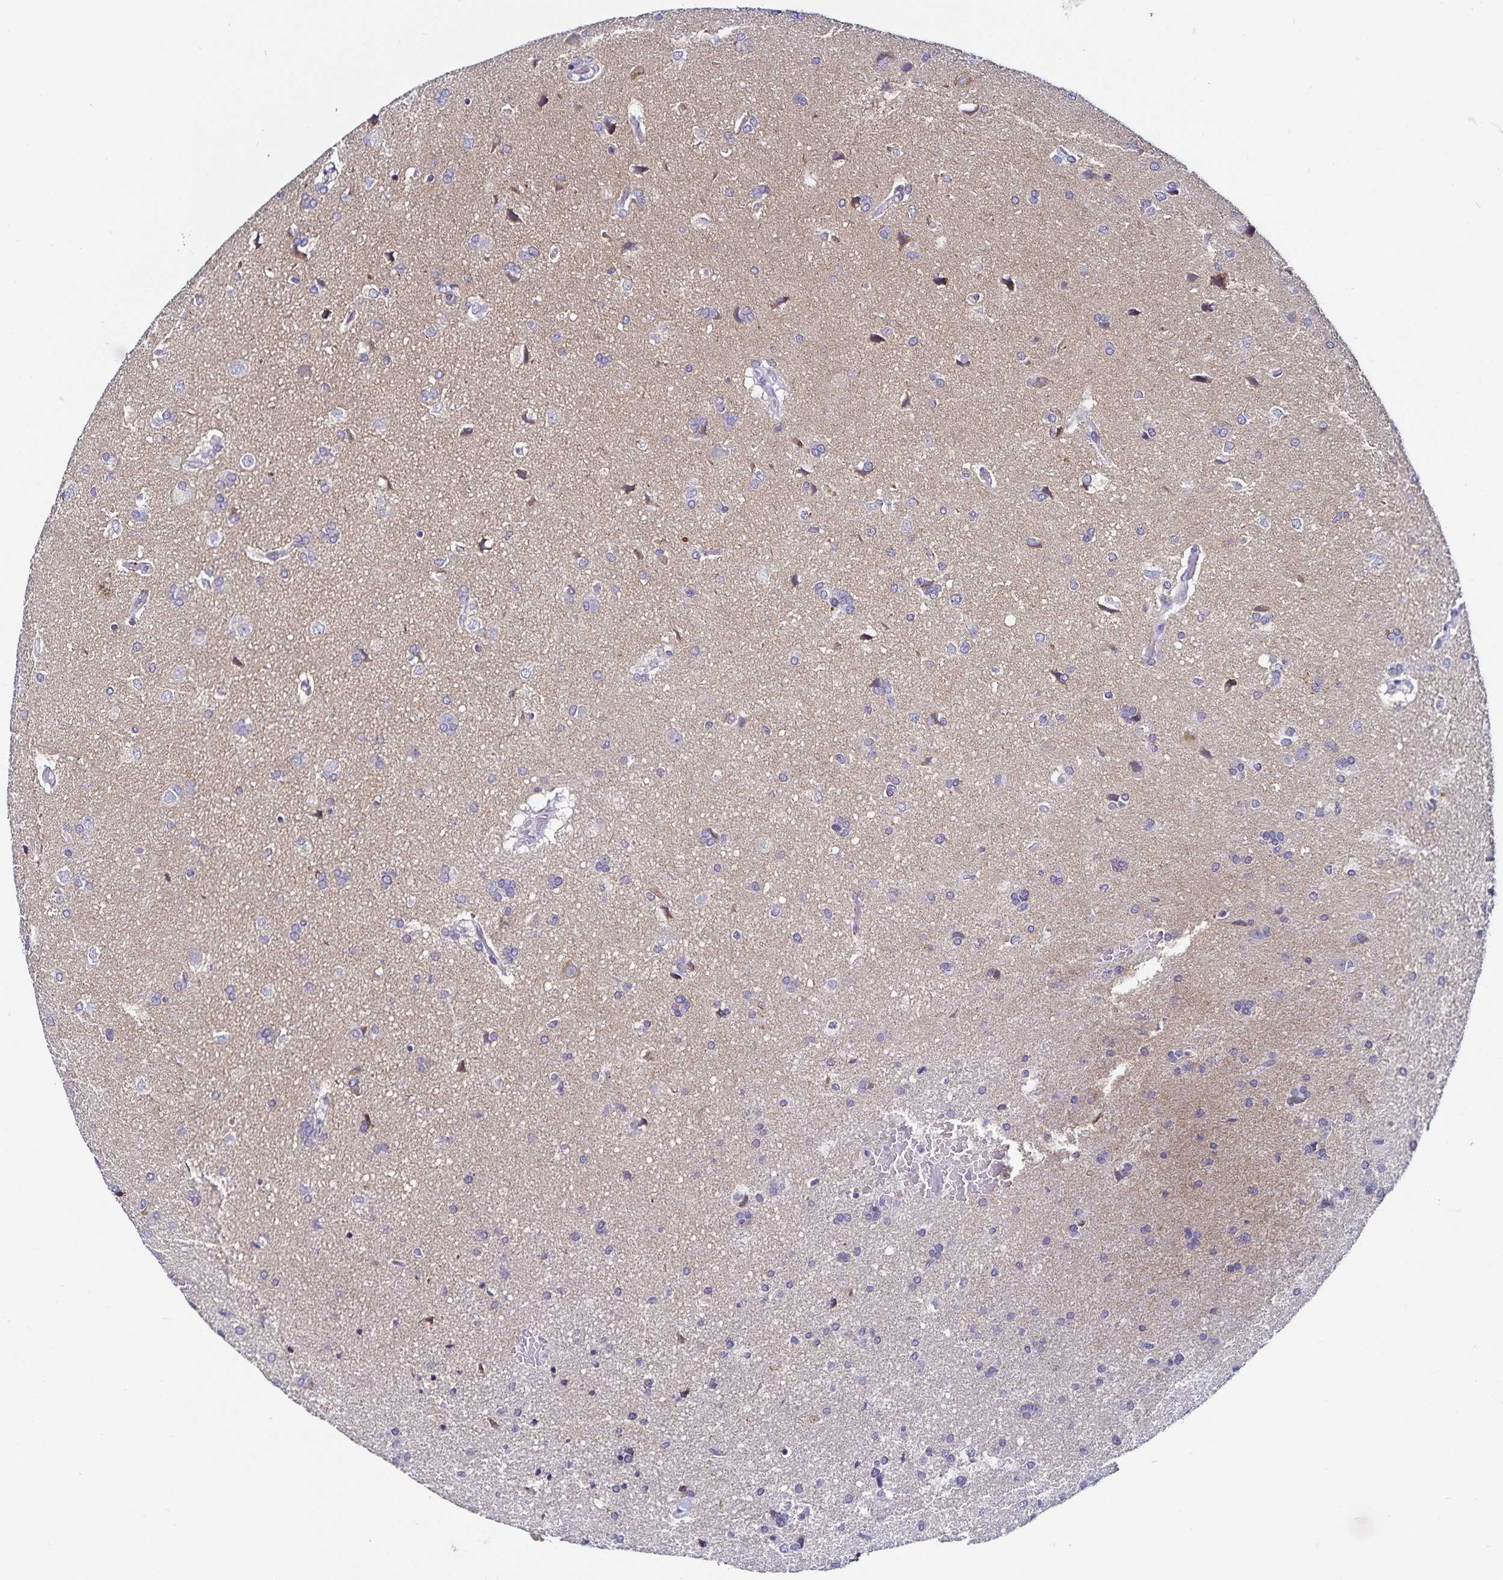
{"staining": {"intensity": "negative", "quantity": "none", "location": "none"}, "tissue": "glioma", "cell_type": "Tumor cells", "image_type": "cancer", "snomed": [{"axis": "morphology", "description": "Glioma, malignant, High grade"}, {"axis": "topography", "description": "Brain"}], "caption": "Immunohistochemical staining of high-grade glioma (malignant) demonstrates no significant expression in tumor cells.", "gene": "TSPAN7", "patient": {"sex": "male", "age": 68}}